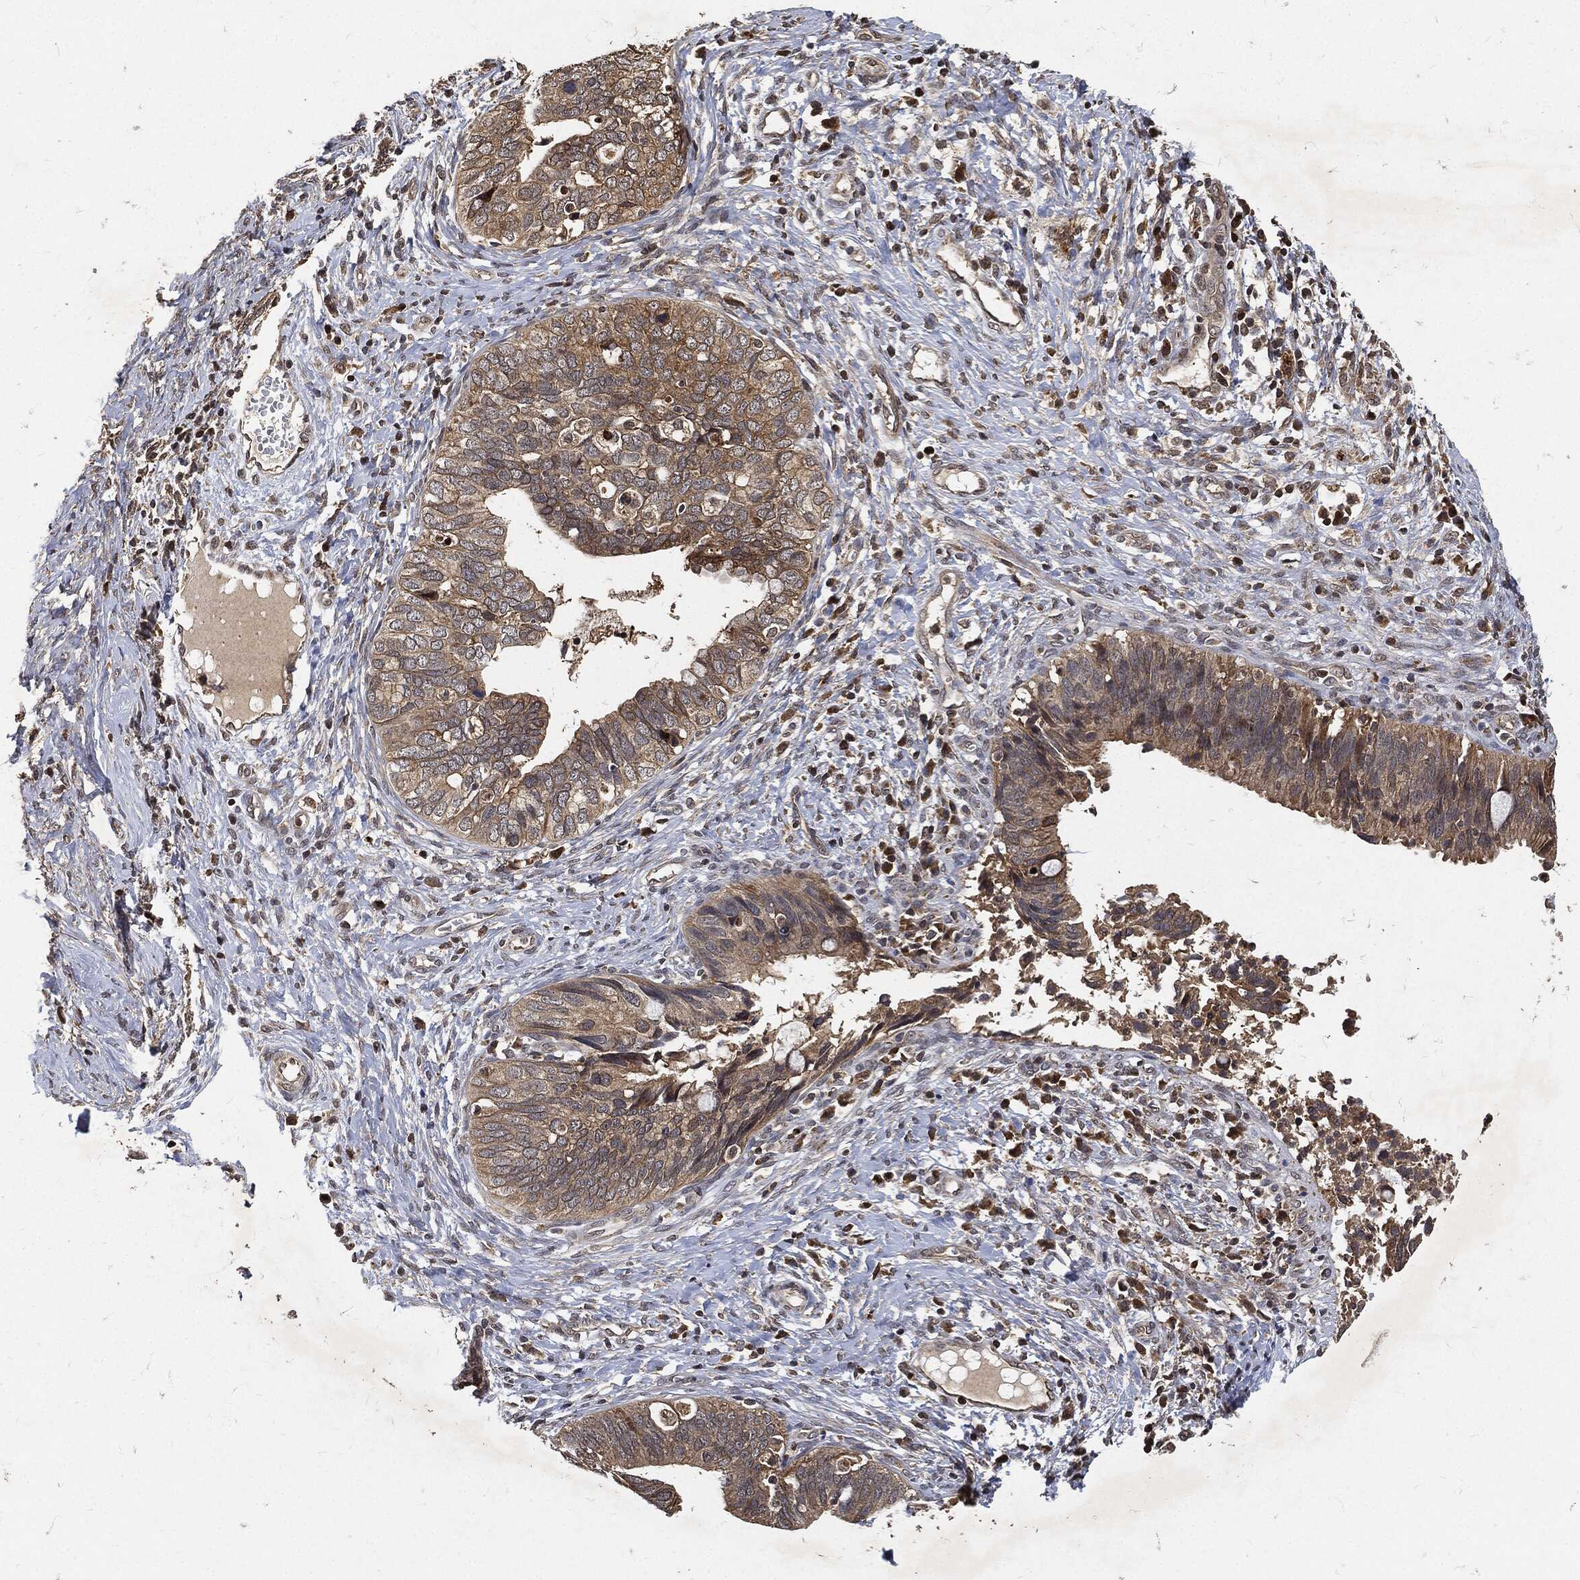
{"staining": {"intensity": "weak", "quantity": ">75%", "location": "cytoplasmic/membranous"}, "tissue": "cervical cancer", "cell_type": "Tumor cells", "image_type": "cancer", "snomed": [{"axis": "morphology", "description": "Adenocarcinoma, NOS"}, {"axis": "topography", "description": "Cervix"}], "caption": "Cervical cancer (adenocarcinoma) tissue shows weak cytoplasmic/membranous positivity in approximately >75% of tumor cells", "gene": "ZNF226", "patient": {"sex": "female", "age": 42}}